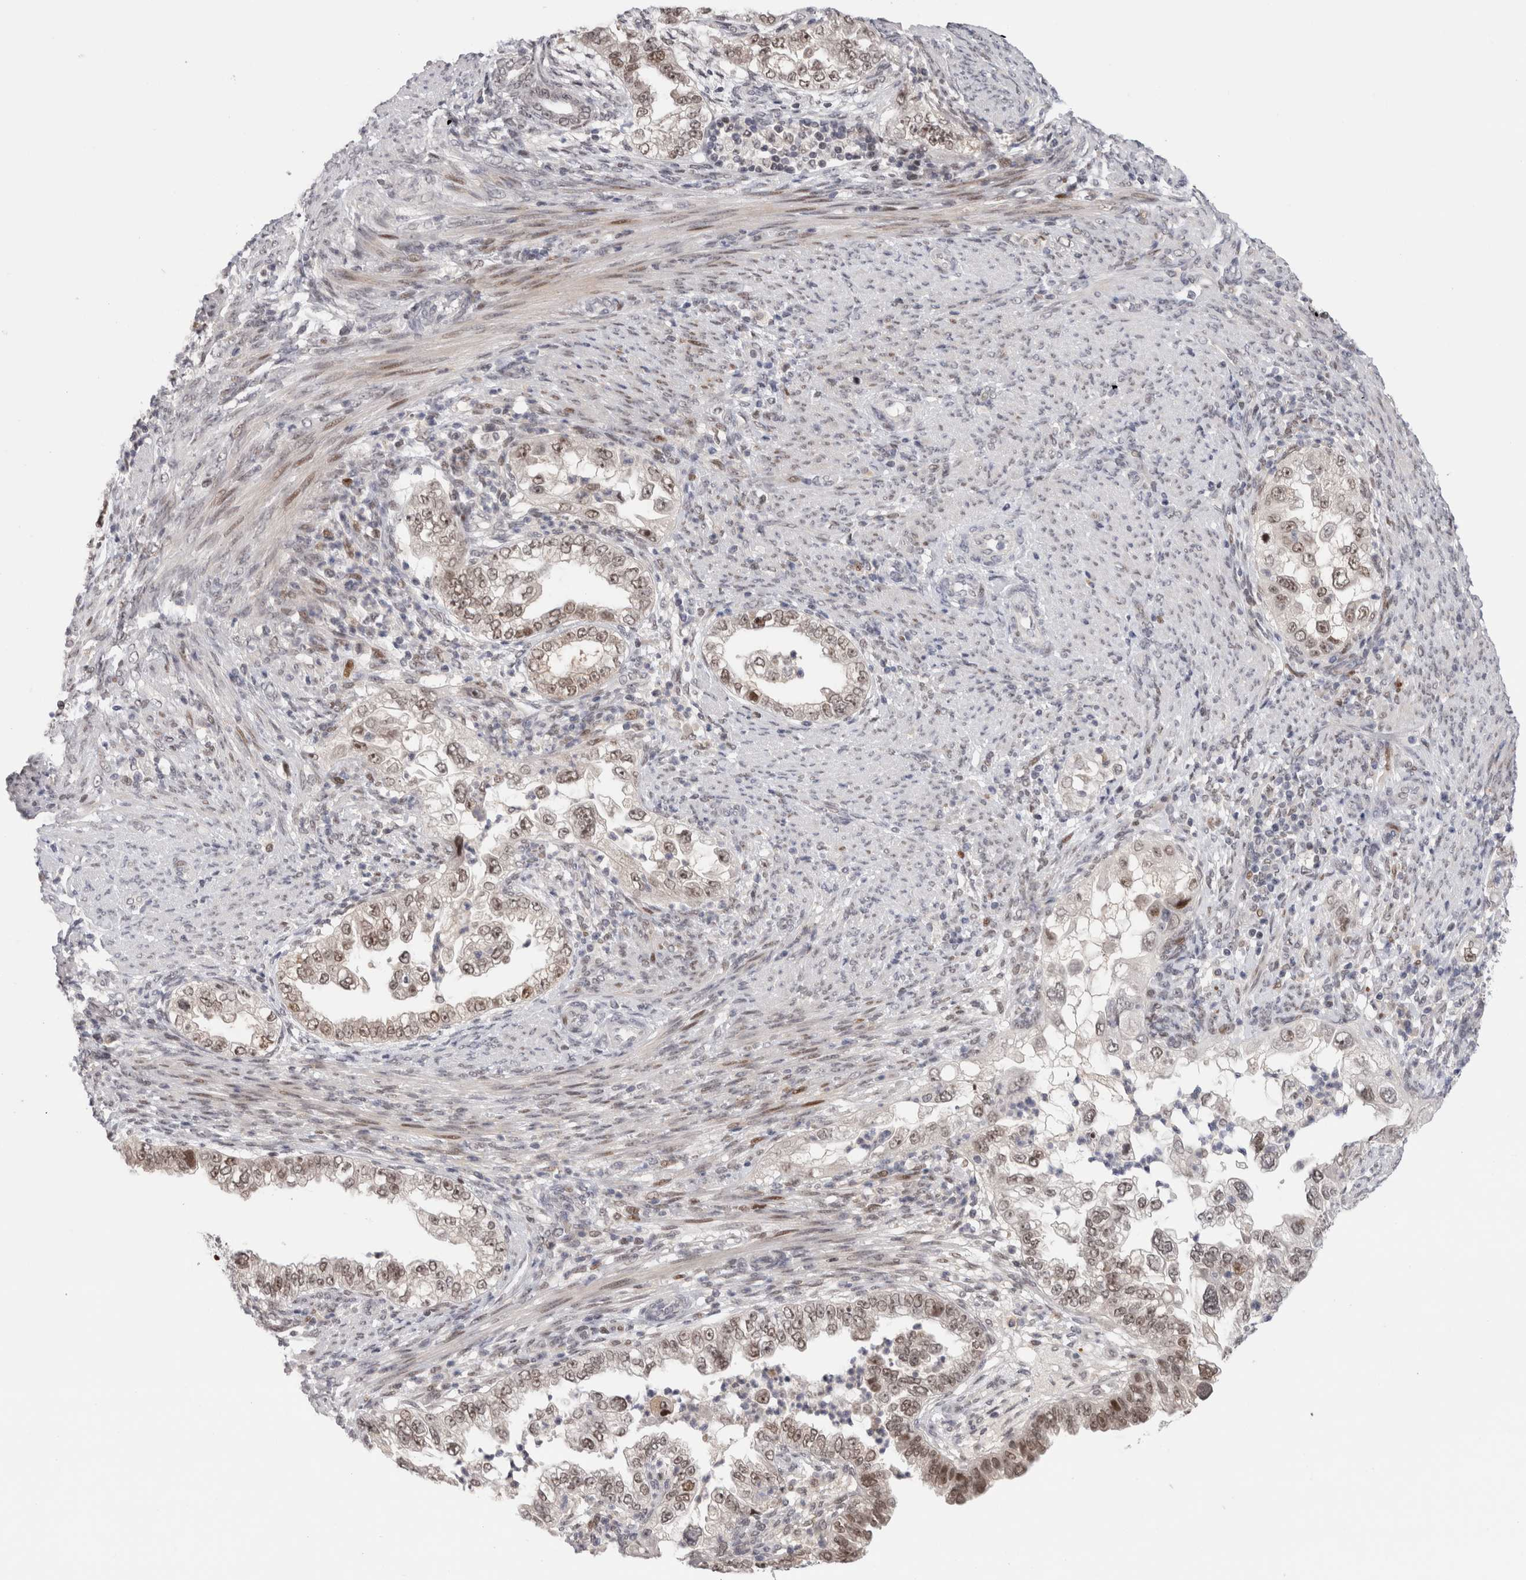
{"staining": {"intensity": "moderate", "quantity": ">75%", "location": "nuclear"}, "tissue": "endometrial cancer", "cell_type": "Tumor cells", "image_type": "cancer", "snomed": [{"axis": "morphology", "description": "Adenocarcinoma, NOS"}, {"axis": "topography", "description": "Endometrium"}], "caption": "A medium amount of moderate nuclear positivity is appreciated in approximately >75% of tumor cells in adenocarcinoma (endometrial) tissue.", "gene": "ZNF521", "patient": {"sex": "female", "age": 85}}